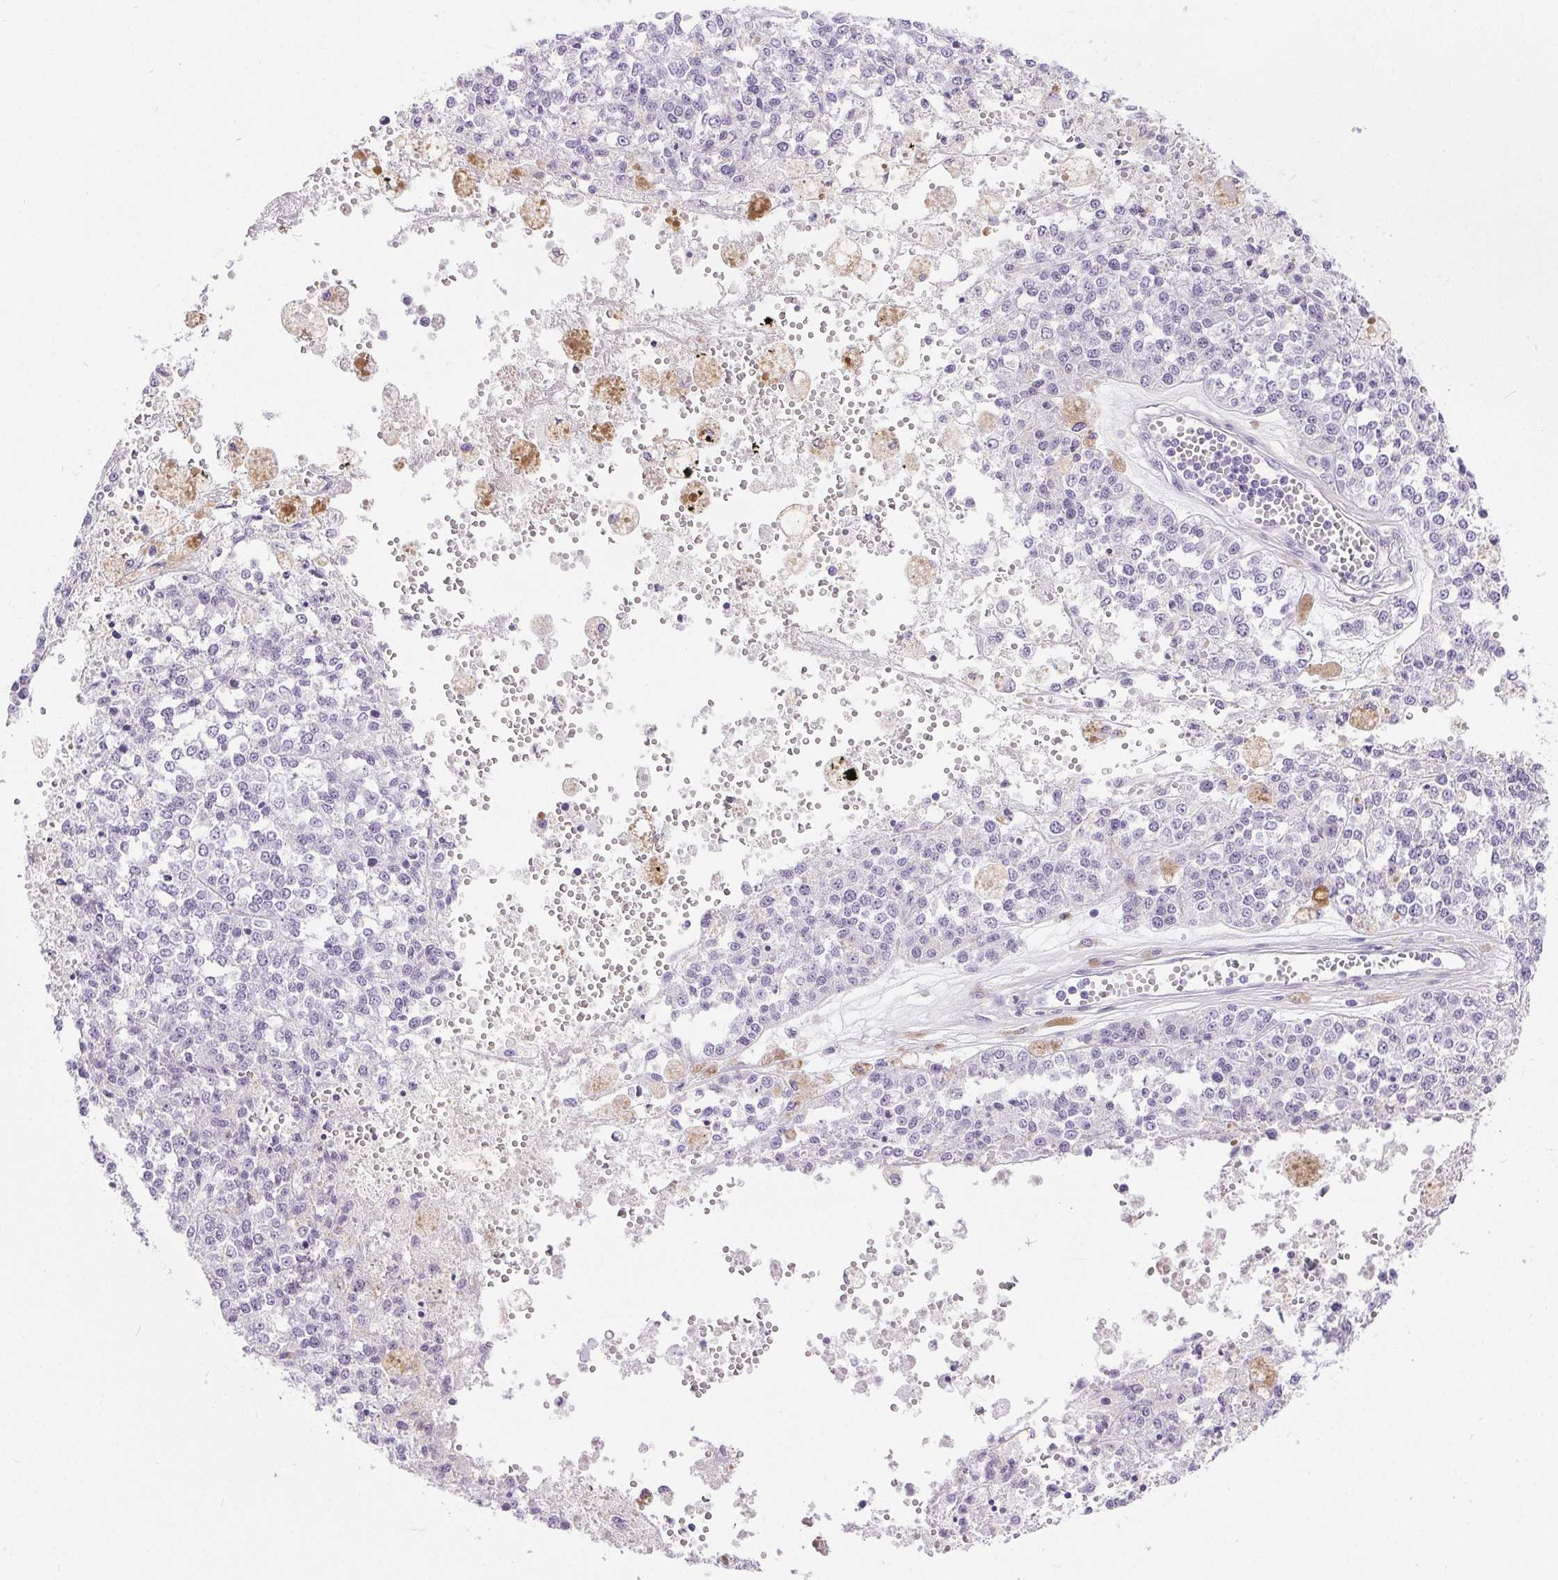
{"staining": {"intensity": "negative", "quantity": "none", "location": "none"}, "tissue": "melanoma", "cell_type": "Tumor cells", "image_type": "cancer", "snomed": [{"axis": "morphology", "description": "Malignant melanoma, Metastatic site"}, {"axis": "topography", "description": "Lymph node"}], "caption": "An immunohistochemistry (IHC) histopathology image of malignant melanoma (metastatic site) is shown. There is no staining in tumor cells of malignant melanoma (metastatic site). (DAB (3,3'-diaminobenzidine) immunohistochemistry, high magnification).", "gene": "XDH", "patient": {"sex": "female", "age": 64}}